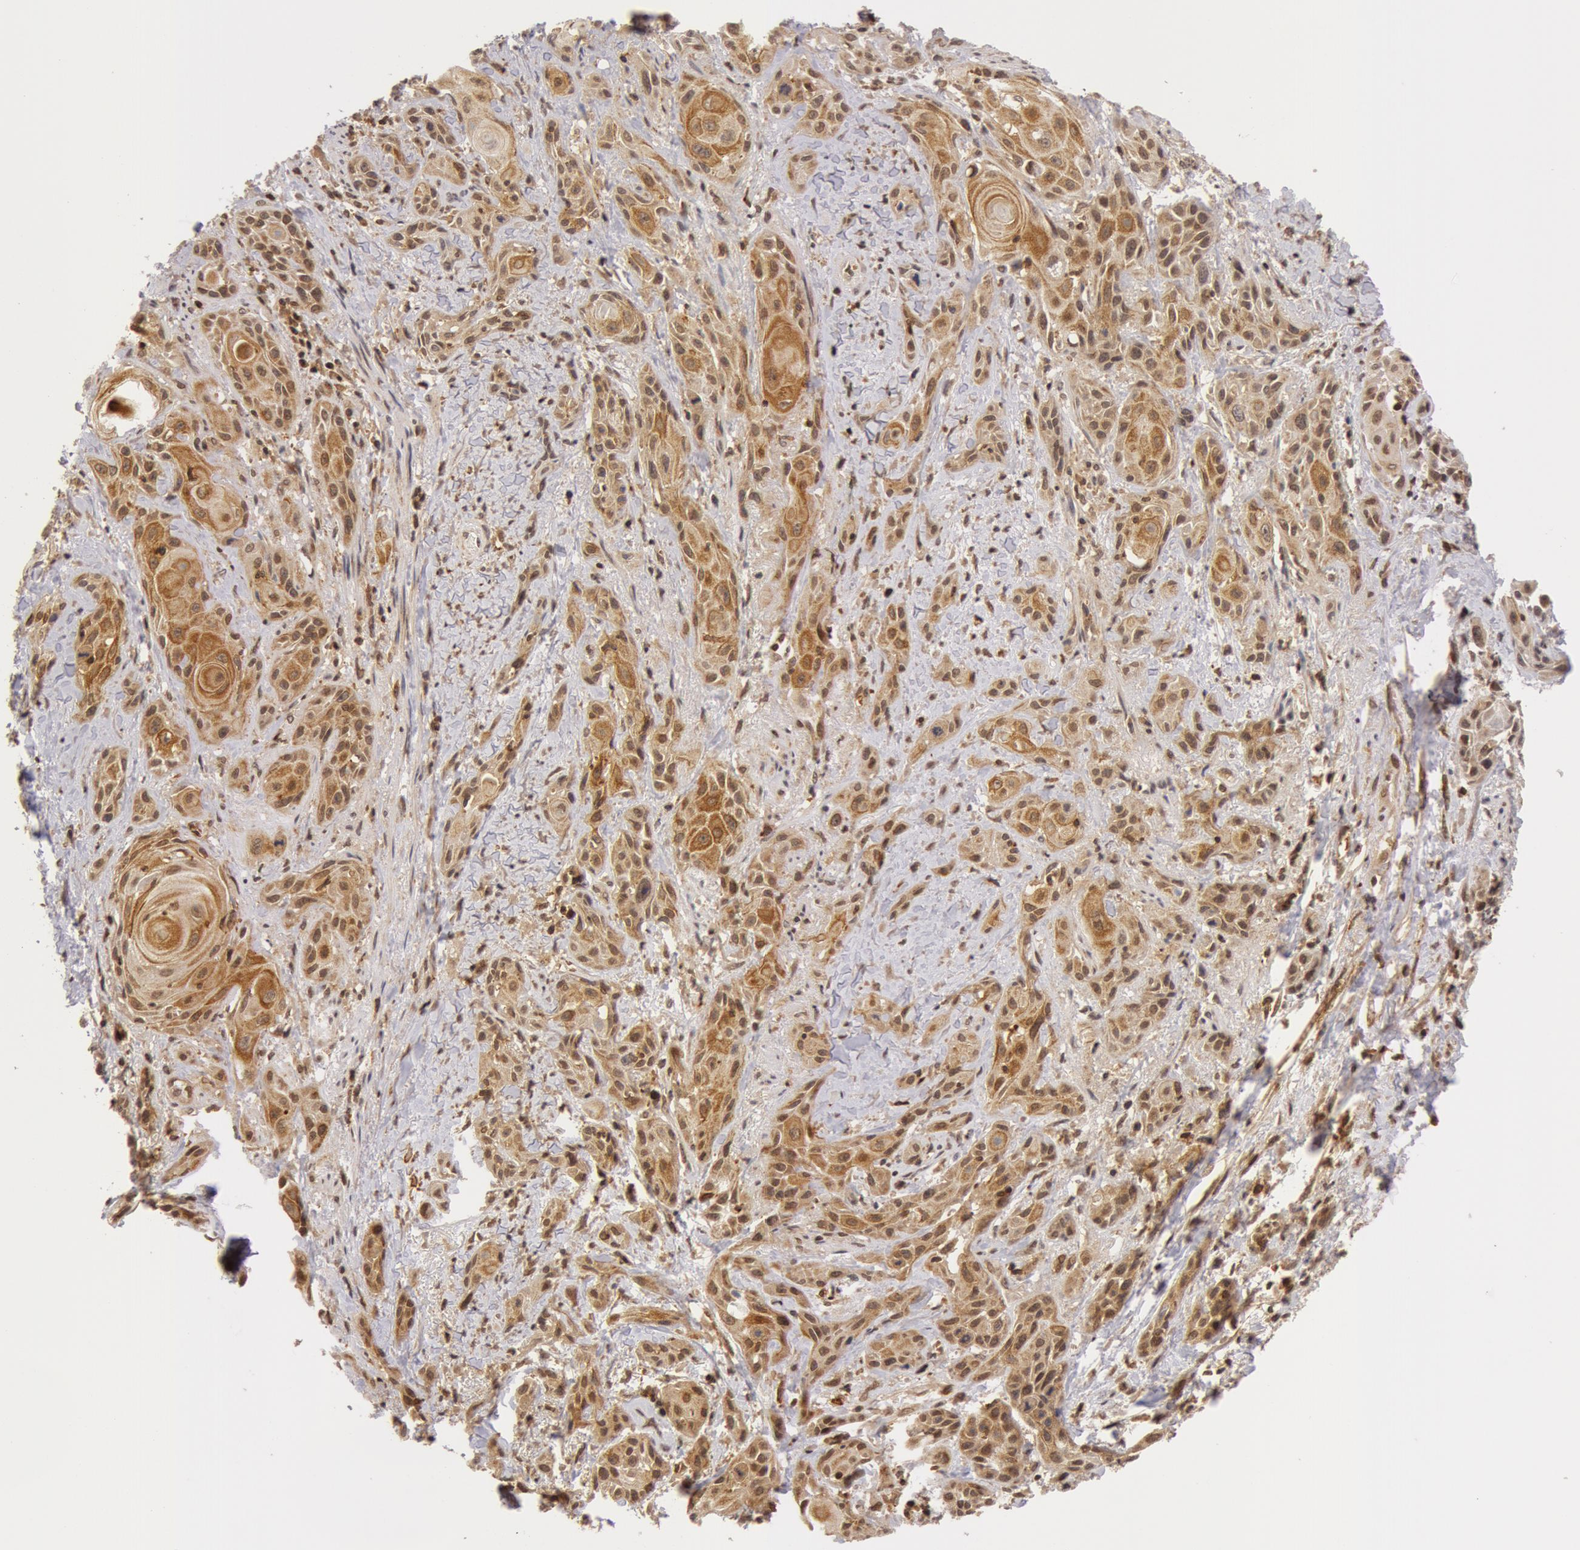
{"staining": {"intensity": "weak", "quantity": ">75%", "location": "cytoplasmic/membranous"}, "tissue": "skin cancer", "cell_type": "Tumor cells", "image_type": "cancer", "snomed": [{"axis": "morphology", "description": "Squamous cell carcinoma, NOS"}, {"axis": "topography", "description": "Skin"}, {"axis": "topography", "description": "Anal"}], "caption": "High-magnification brightfield microscopy of skin cancer stained with DAB (3,3'-diaminobenzidine) (brown) and counterstained with hematoxylin (blue). tumor cells exhibit weak cytoplasmic/membranous positivity is present in approximately>75% of cells.", "gene": "ZNF350", "patient": {"sex": "male", "age": 64}}